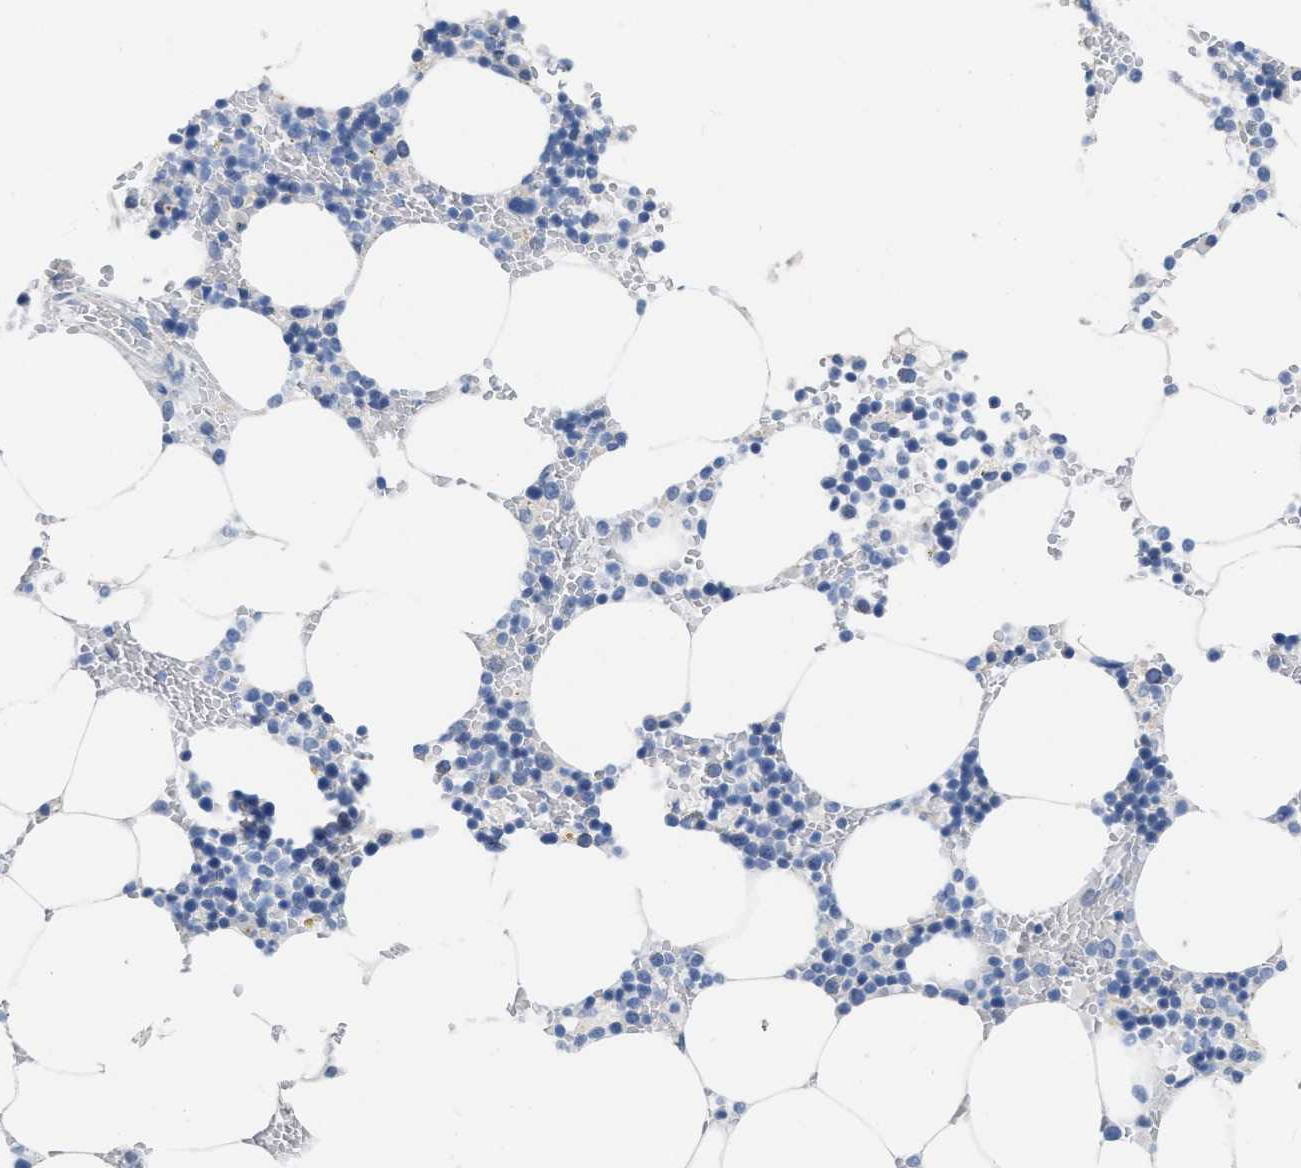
{"staining": {"intensity": "negative", "quantity": "none", "location": "none"}, "tissue": "bone marrow", "cell_type": "Hematopoietic cells", "image_type": "normal", "snomed": [{"axis": "morphology", "description": "Normal tissue, NOS"}, {"axis": "topography", "description": "Bone marrow"}], "caption": "IHC of normal human bone marrow shows no staining in hematopoietic cells. The staining is performed using DAB (3,3'-diaminobenzidine) brown chromogen with nuclei counter-stained in using hematoxylin.", "gene": "CRYM", "patient": {"sex": "male", "age": 70}}